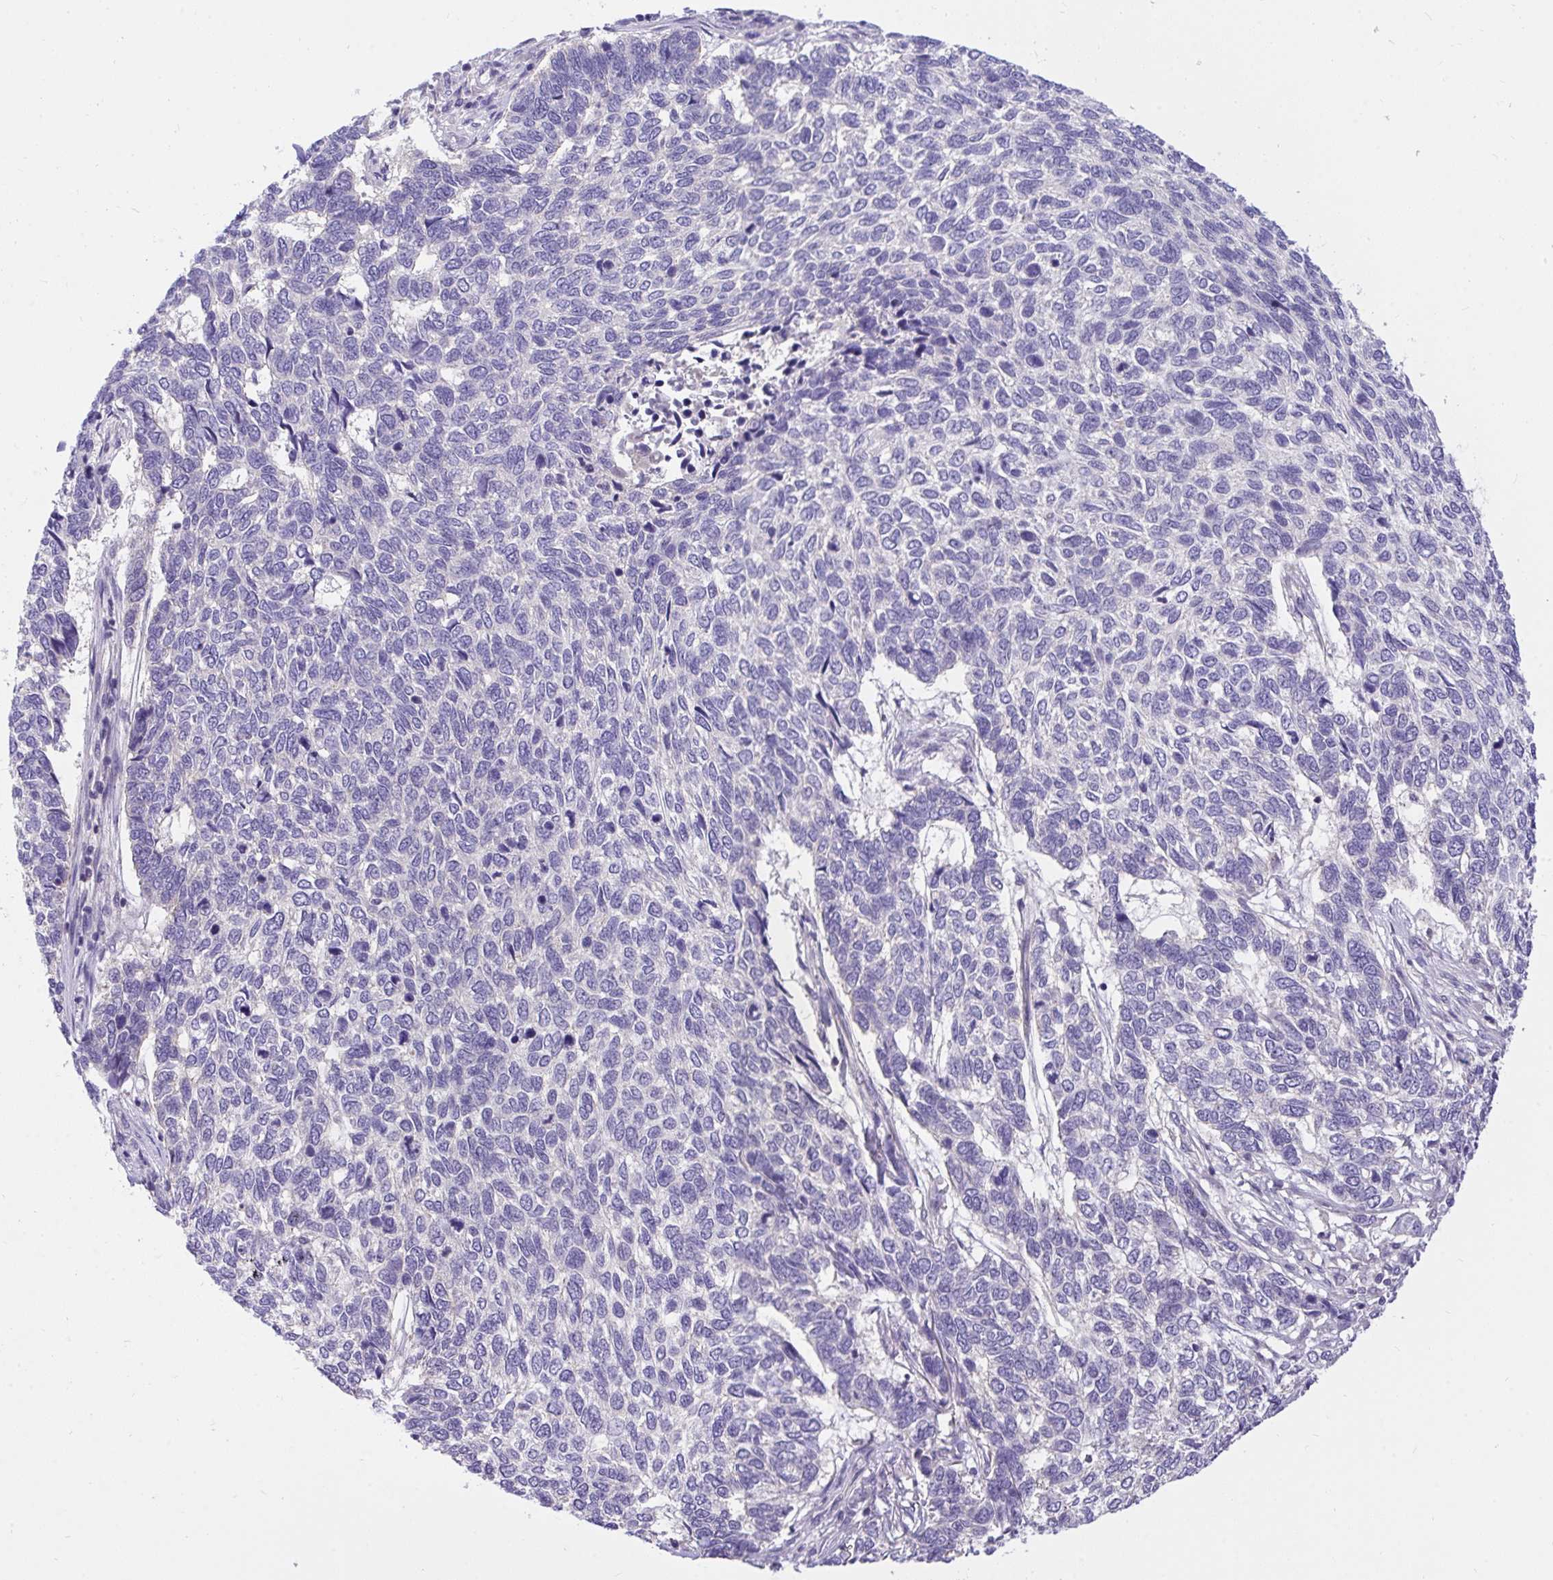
{"staining": {"intensity": "negative", "quantity": "none", "location": "none"}, "tissue": "skin cancer", "cell_type": "Tumor cells", "image_type": "cancer", "snomed": [{"axis": "morphology", "description": "Basal cell carcinoma"}, {"axis": "topography", "description": "Skin"}], "caption": "Tumor cells are negative for brown protein staining in basal cell carcinoma (skin).", "gene": "TLN2", "patient": {"sex": "female", "age": 65}}